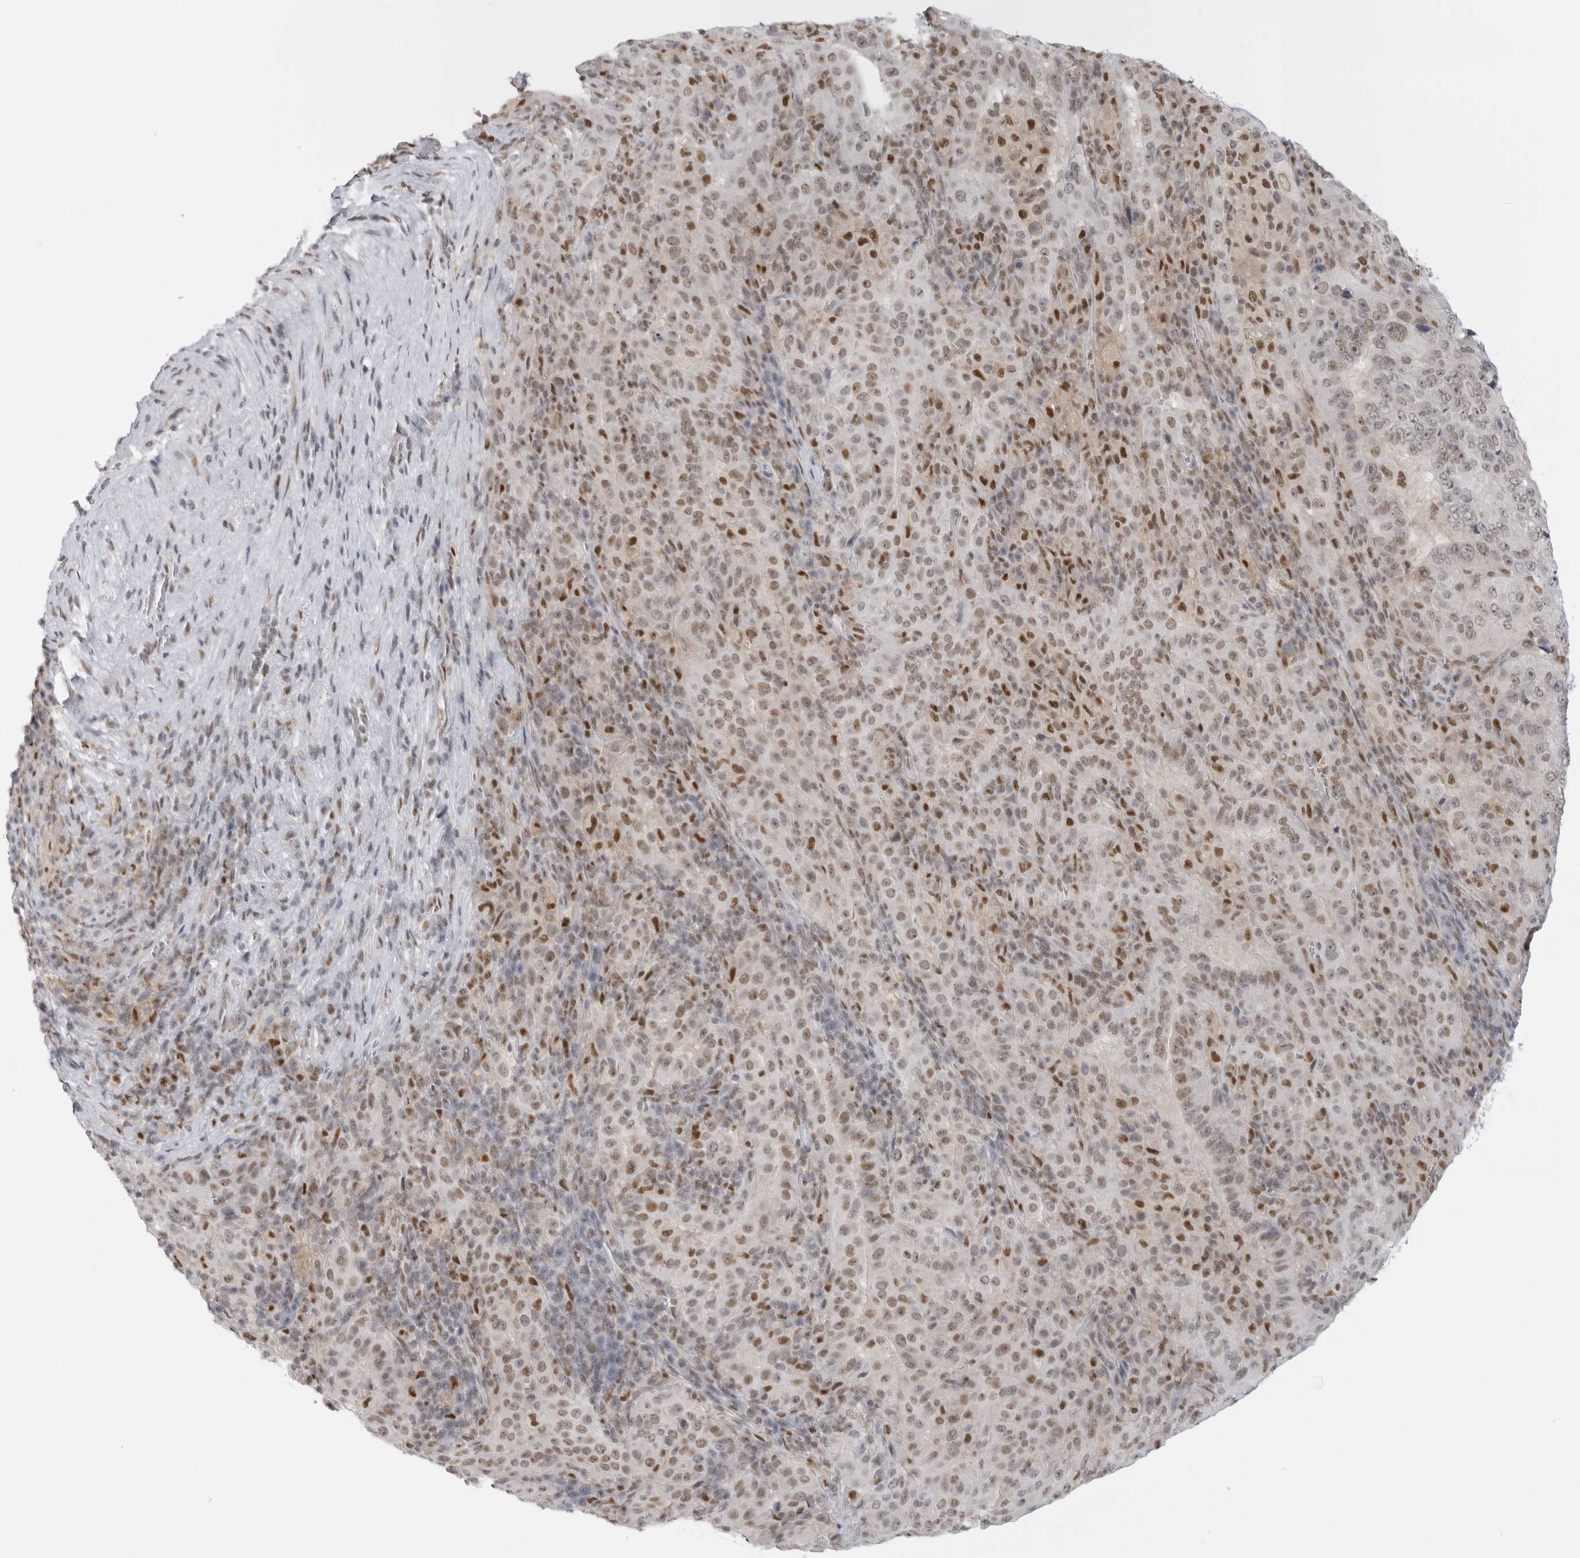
{"staining": {"intensity": "moderate", "quantity": ">75%", "location": "nuclear"}, "tissue": "pancreatic cancer", "cell_type": "Tumor cells", "image_type": "cancer", "snomed": [{"axis": "morphology", "description": "Adenocarcinoma, NOS"}, {"axis": "topography", "description": "Pancreas"}], "caption": "Moderate nuclear staining for a protein is present in approximately >75% of tumor cells of pancreatic adenocarcinoma using immunohistochemistry (IHC).", "gene": "RPA2", "patient": {"sex": "male", "age": 63}}